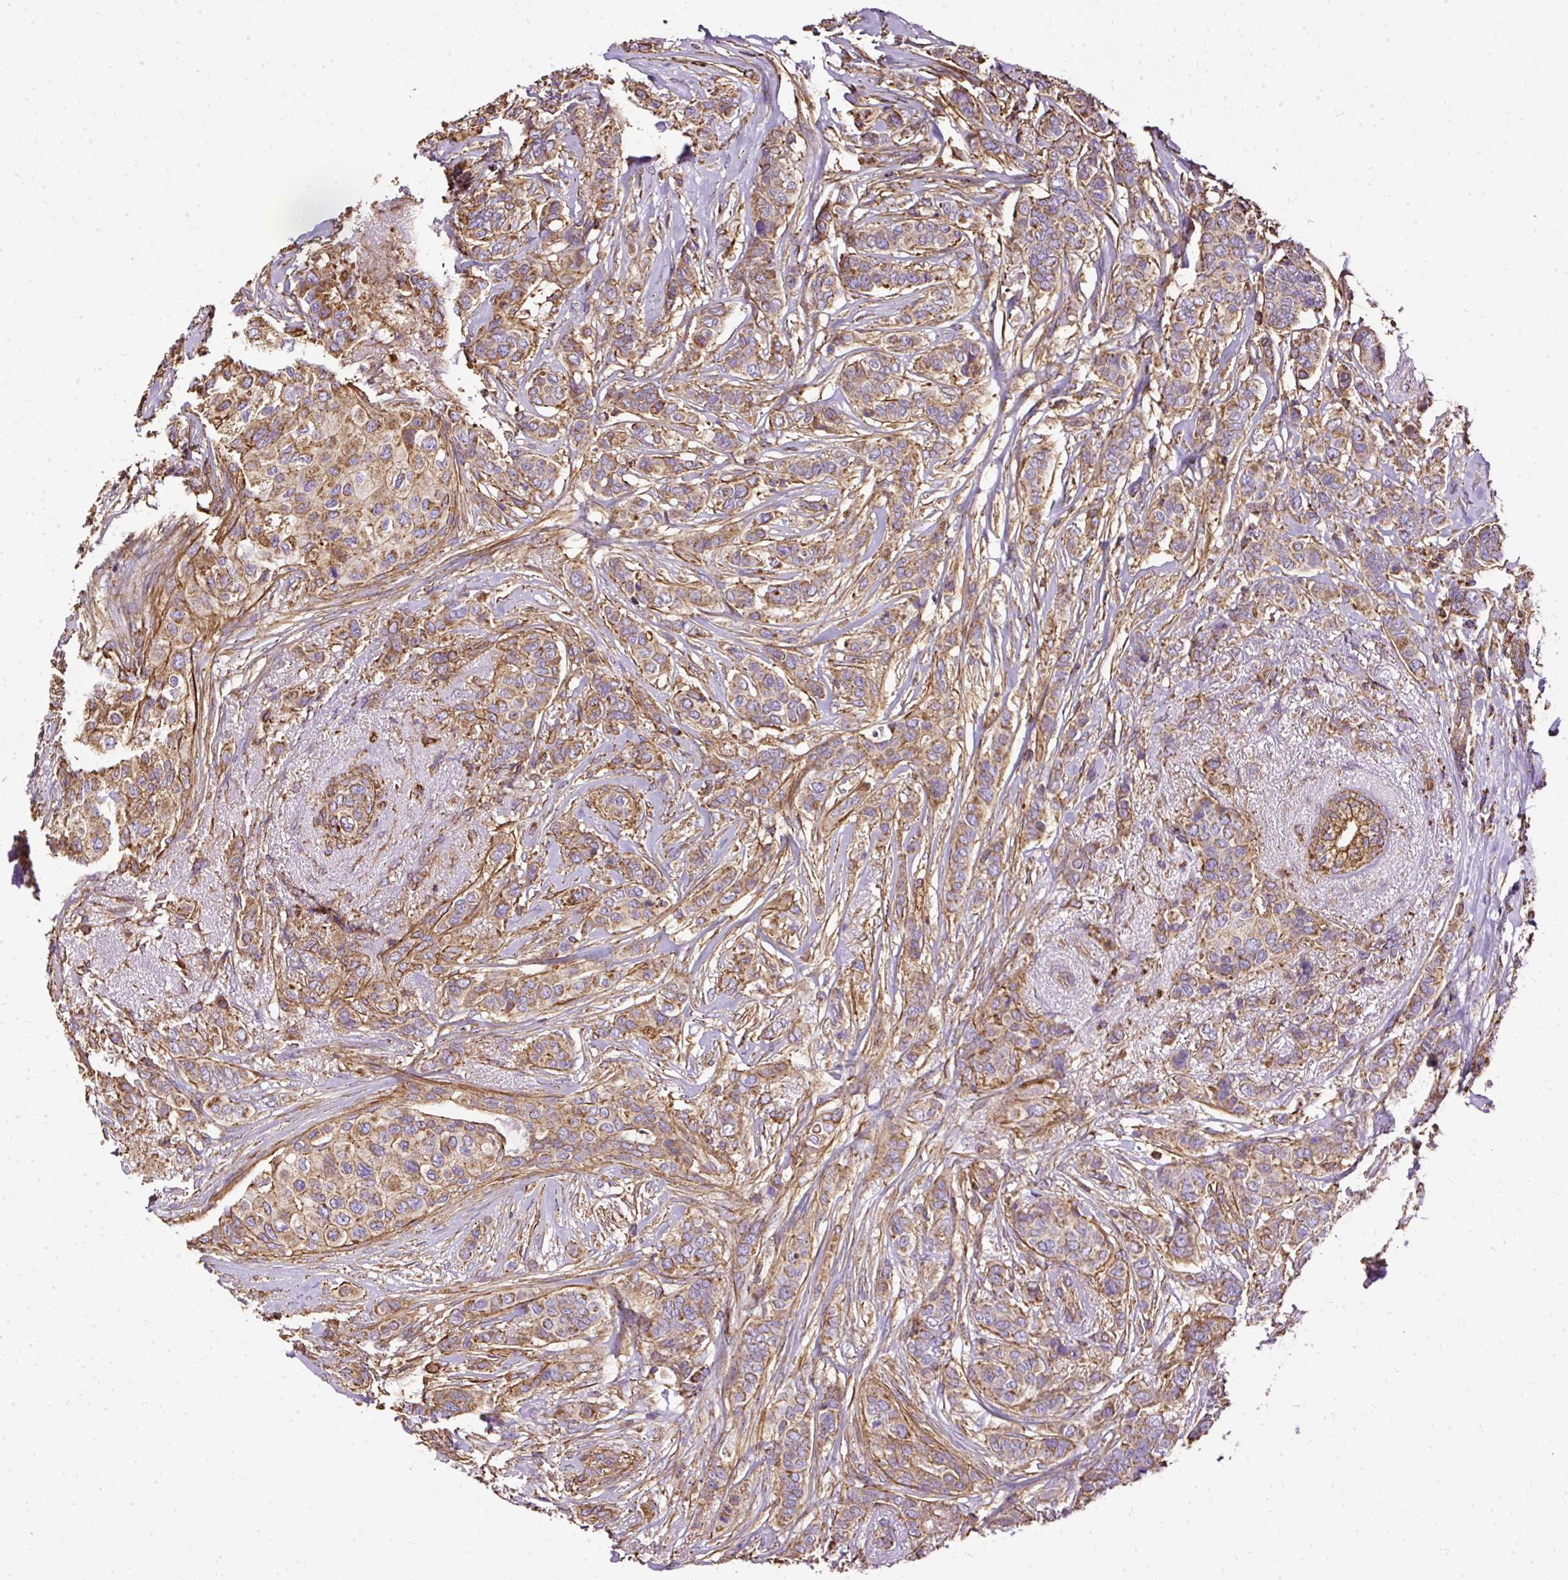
{"staining": {"intensity": "moderate", "quantity": ">75%", "location": "cytoplasmic/membranous"}, "tissue": "breast cancer", "cell_type": "Tumor cells", "image_type": "cancer", "snomed": [{"axis": "morphology", "description": "Lobular carcinoma"}, {"axis": "topography", "description": "Breast"}], "caption": "Breast cancer (lobular carcinoma) stained for a protein (brown) reveals moderate cytoplasmic/membranous positive expression in approximately >75% of tumor cells.", "gene": "KLHL11", "patient": {"sex": "female", "age": 51}}